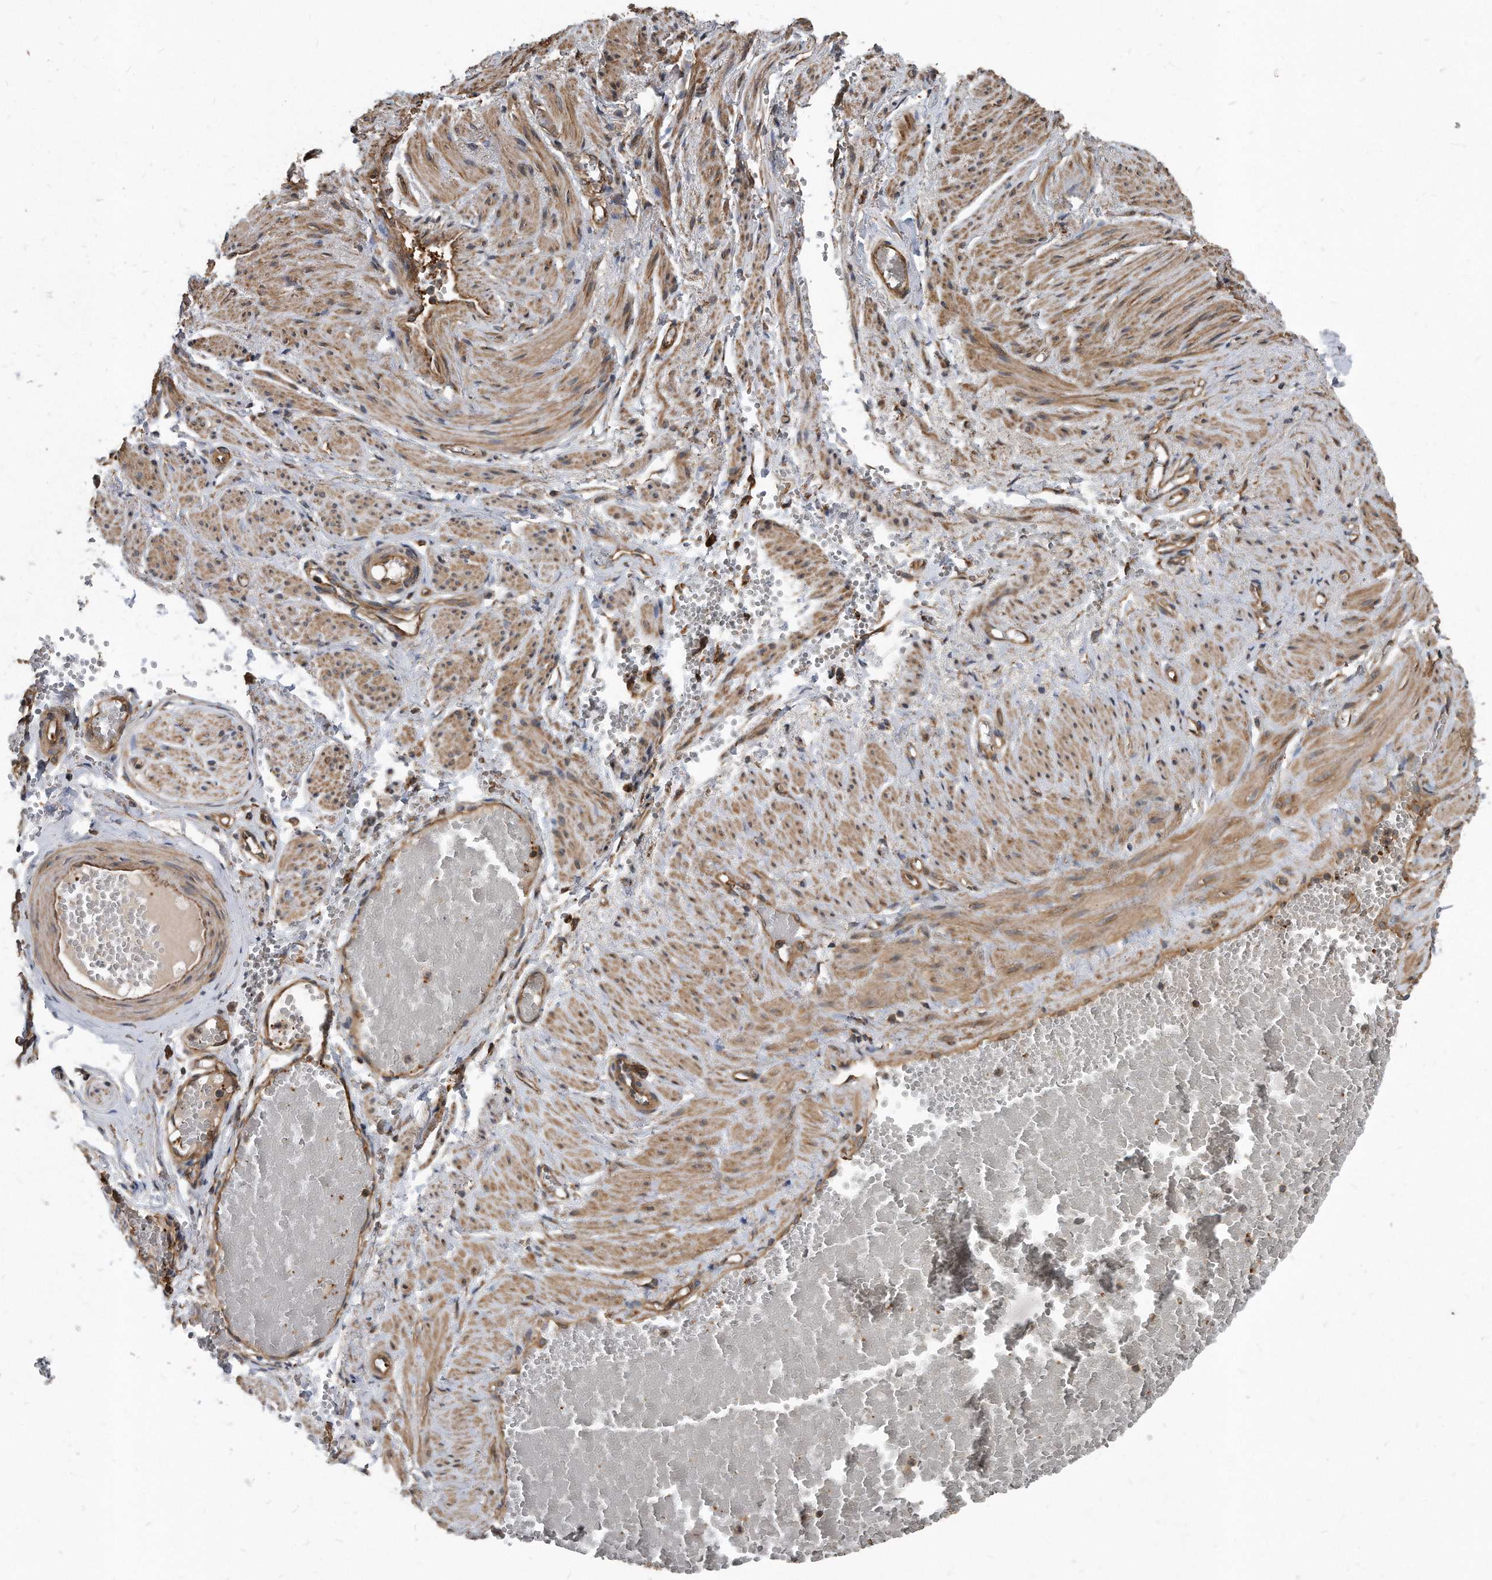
{"staining": {"intensity": "moderate", "quantity": ">75%", "location": "cytoplasmic/membranous"}, "tissue": "adipose tissue", "cell_type": "Adipocytes", "image_type": "normal", "snomed": [{"axis": "morphology", "description": "Normal tissue, NOS"}, {"axis": "topography", "description": "Smooth muscle"}, {"axis": "topography", "description": "Peripheral nerve tissue"}], "caption": "Protein staining of normal adipose tissue demonstrates moderate cytoplasmic/membranous expression in approximately >75% of adipocytes. The protein of interest is shown in brown color, while the nuclei are stained blue.", "gene": "FAM136A", "patient": {"sex": "female", "age": 39}}